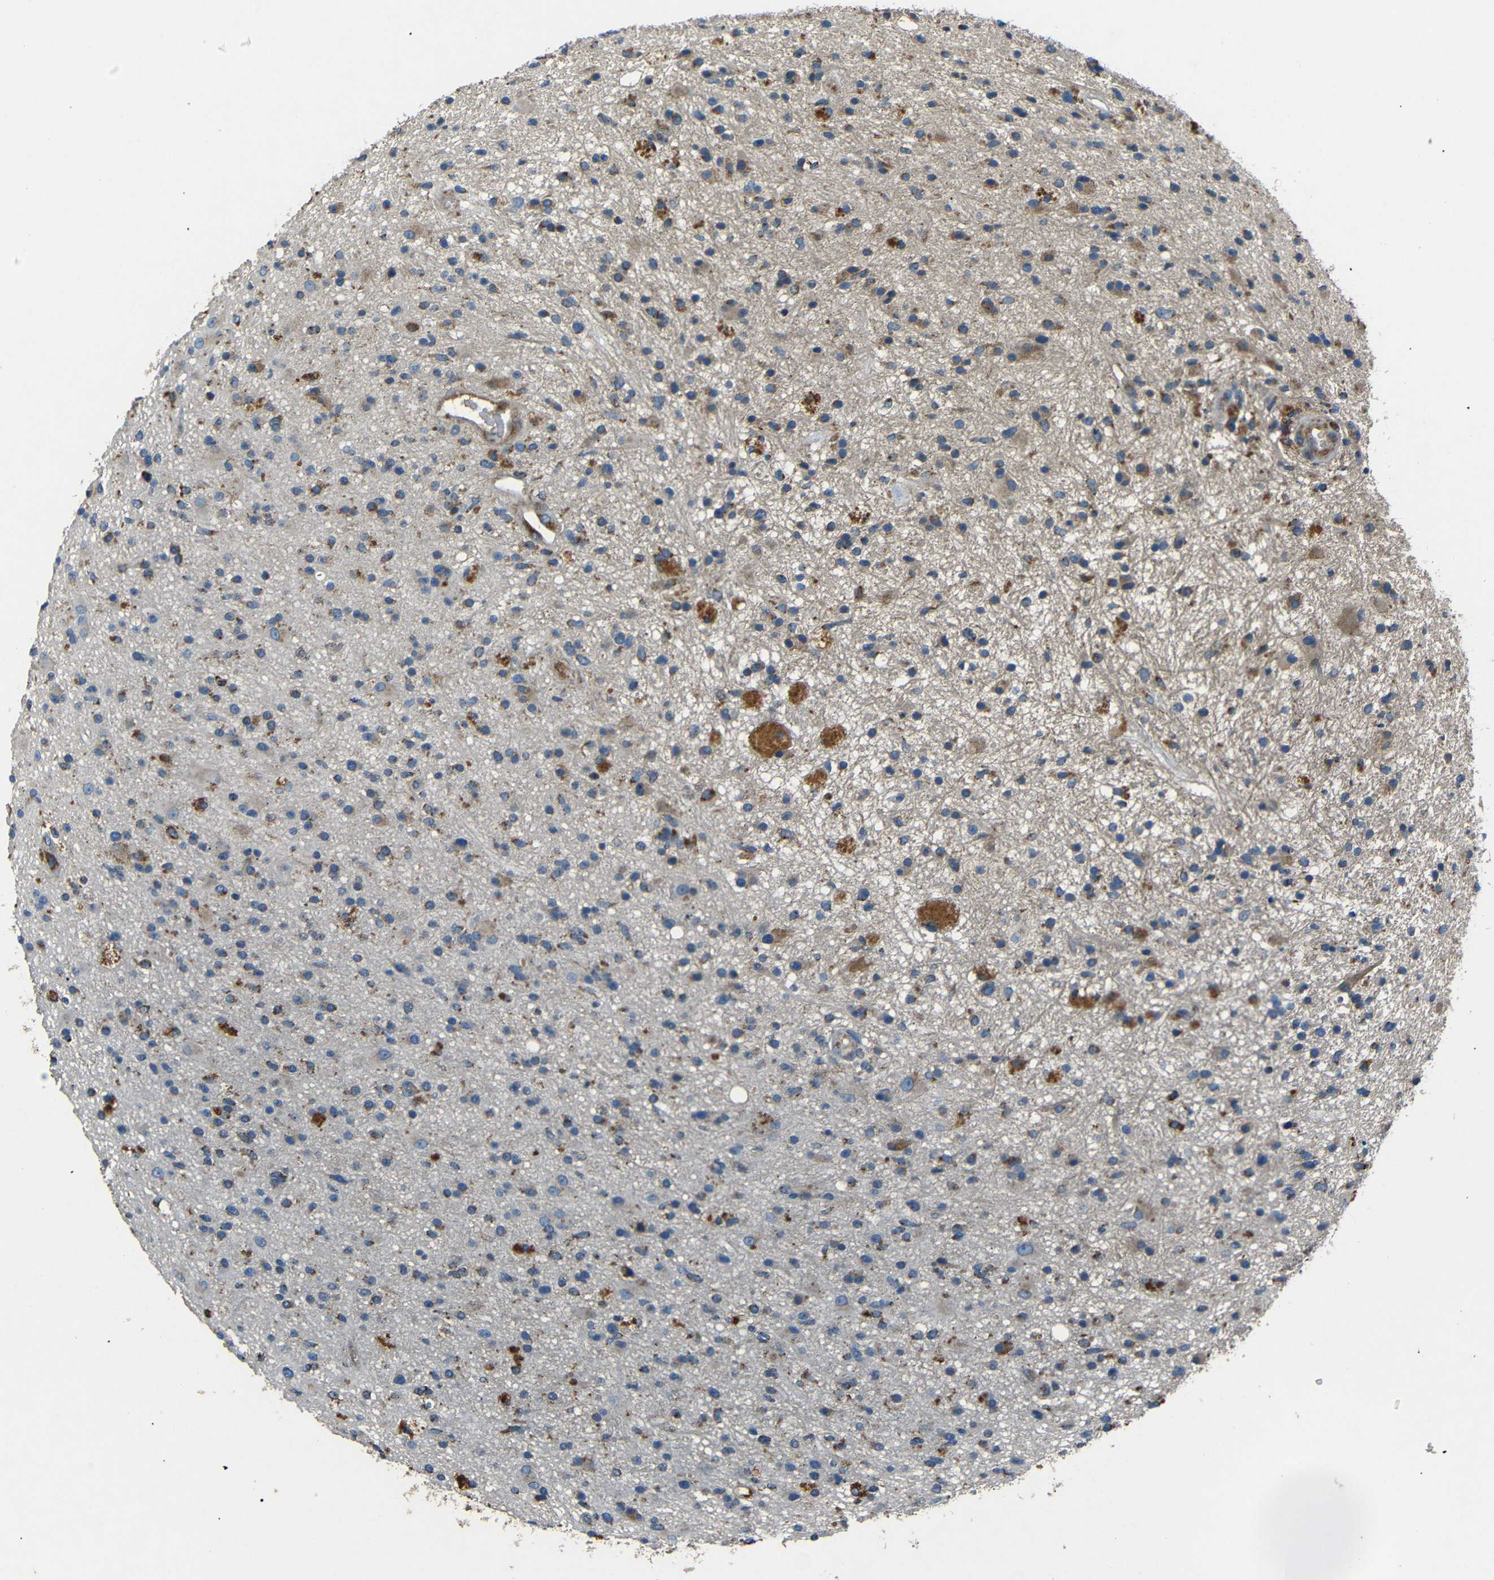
{"staining": {"intensity": "moderate", "quantity": ">75%", "location": "cytoplasmic/membranous"}, "tissue": "glioma", "cell_type": "Tumor cells", "image_type": "cancer", "snomed": [{"axis": "morphology", "description": "Glioma, malignant, High grade"}, {"axis": "topography", "description": "Brain"}], "caption": "Glioma stained for a protein shows moderate cytoplasmic/membranous positivity in tumor cells.", "gene": "NETO2", "patient": {"sex": "male", "age": 33}}